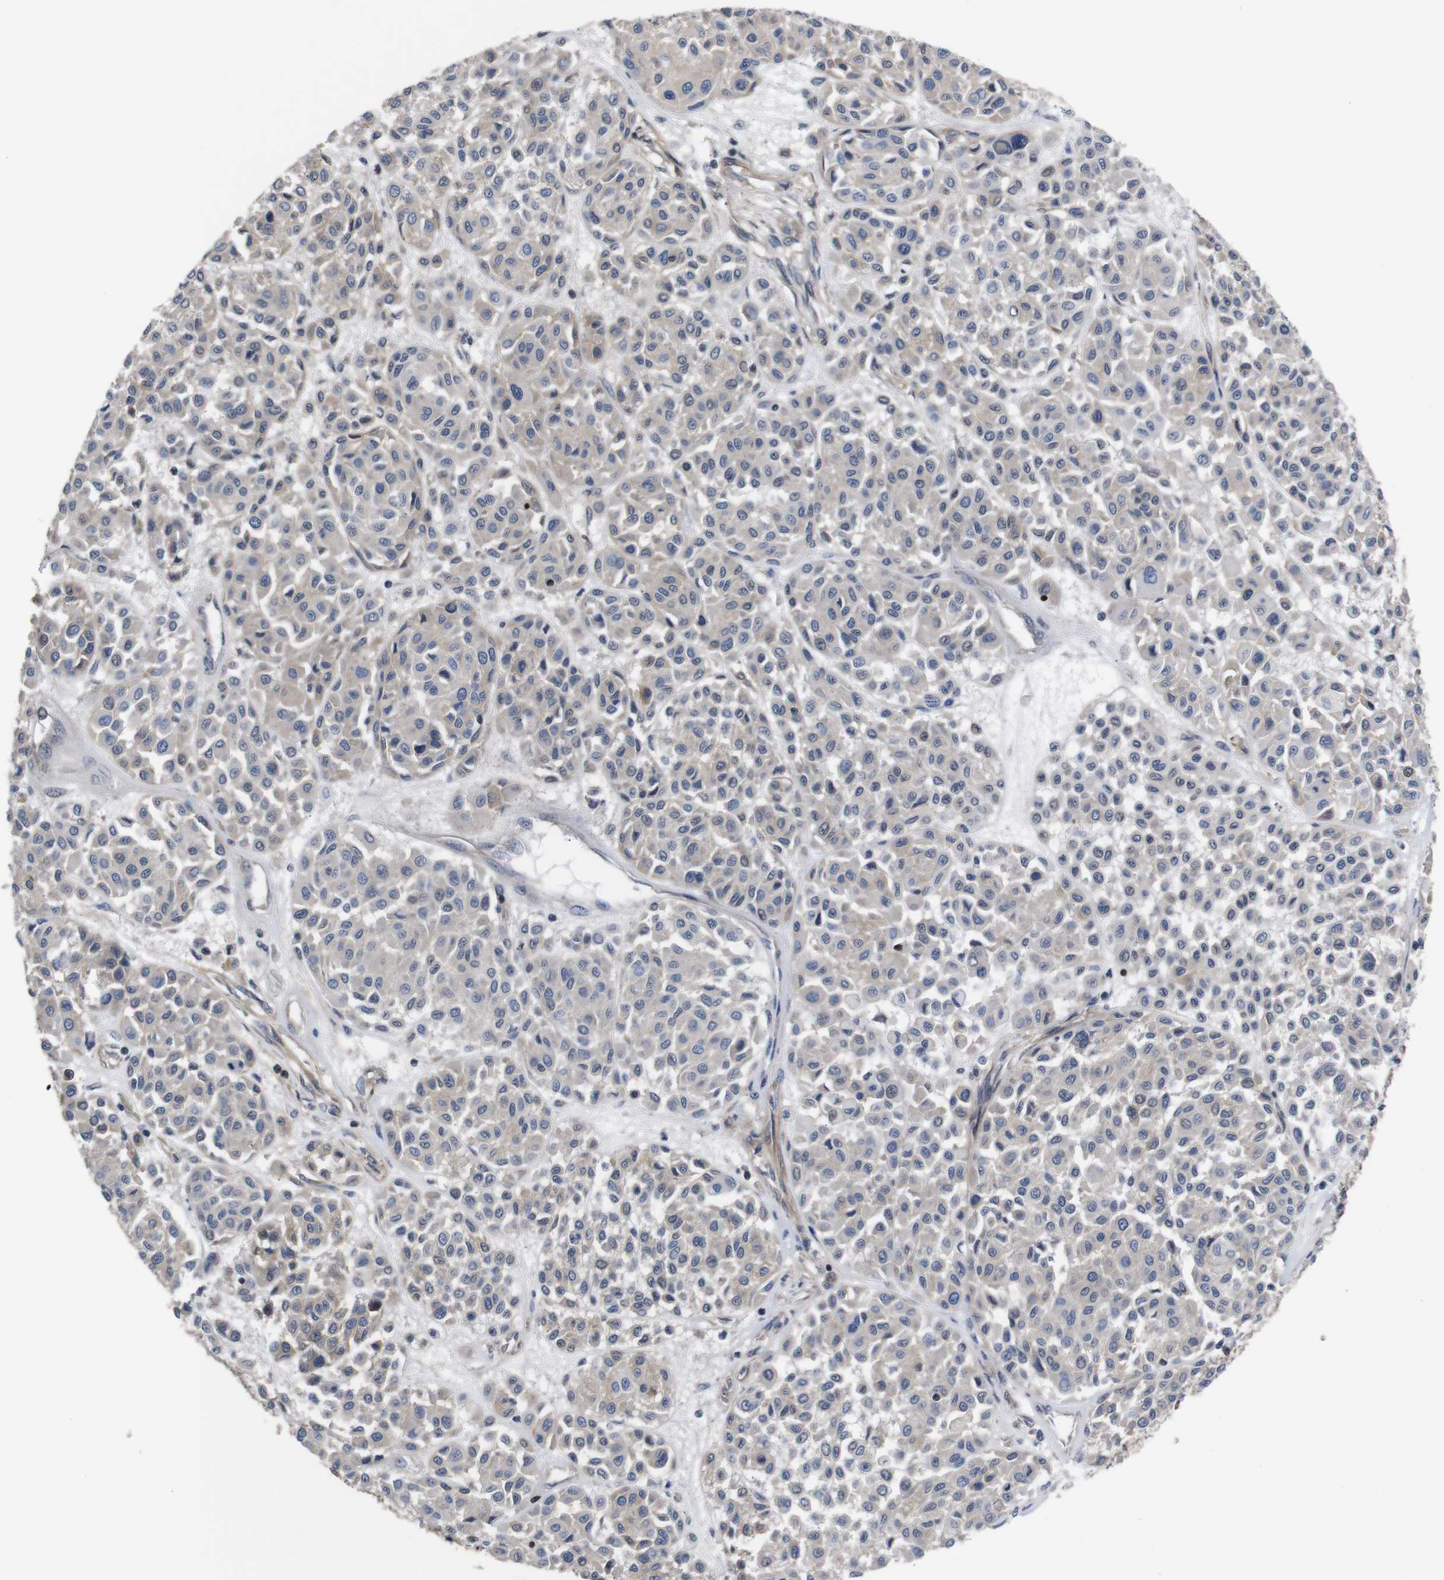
{"staining": {"intensity": "weak", "quantity": "<25%", "location": "cytoplasmic/membranous"}, "tissue": "melanoma", "cell_type": "Tumor cells", "image_type": "cancer", "snomed": [{"axis": "morphology", "description": "Malignant melanoma, Metastatic site"}, {"axis": "topography", "description": "Soft tissue"}], "caption": "Photomicrograph shows no significant protein expression in tumor cells of melanoma. Nuclei are stained in blue.", "gene": "BRWD3", "patient": {"sex": "male", "age": 41}}